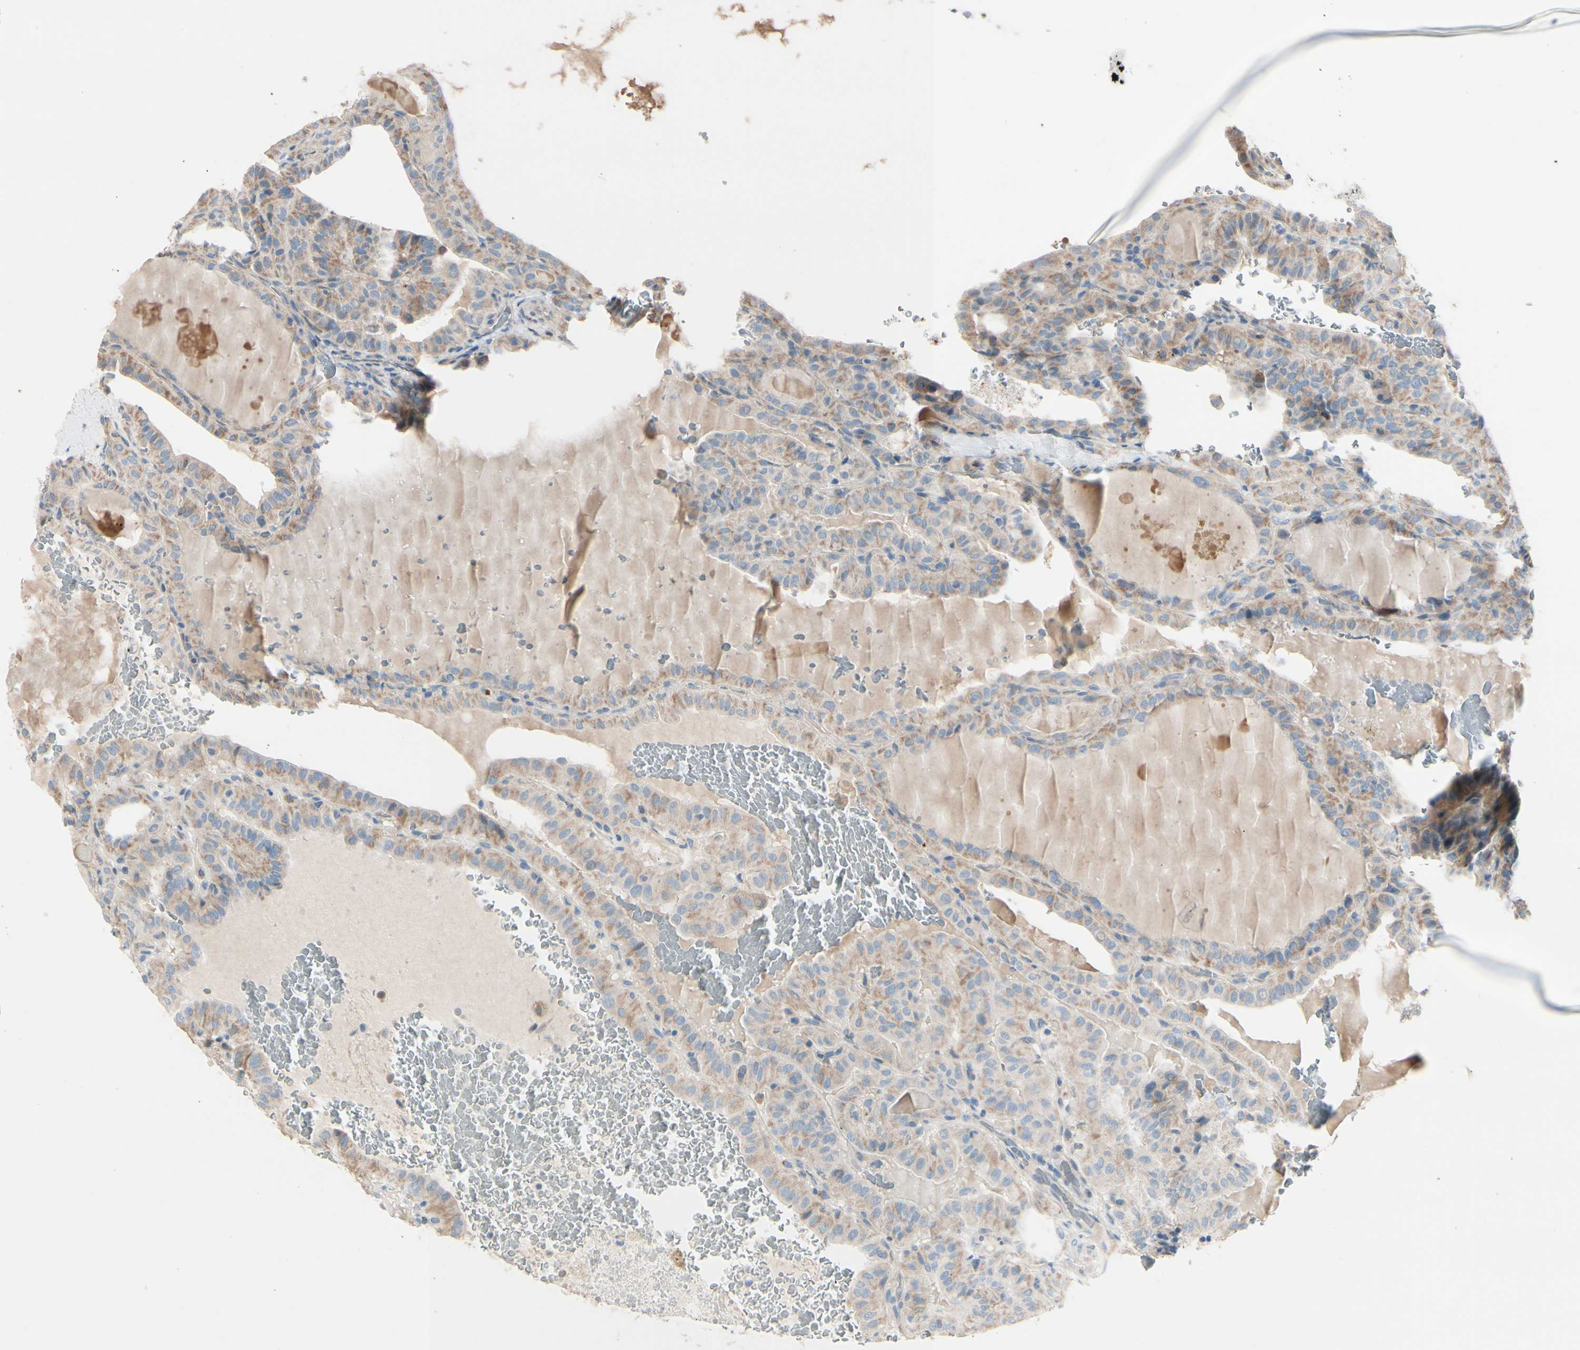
{"staining": {"intensity": "weak", "quantity": ">75%", "location": "cytoplasmic/membranous"}, "tissue": "thyroid cancer", "cell_type": "Tumor cells", "image_type": "cancer", "snomed": [{"axis": "morphology", "description": "Papillary adenocarcinoma, NOS"}, {"axis": "topography", "description": "Thyroid gland"}], "caption": "The micrograph shows staining of thyroid cancer (papillary adenocarcinoma), revealing weak cytoplasmic/membranous protein staining (brown color) within tumor cells.", "gene": "EPHA3", "patient": {"sex": "male", "age": 77}}